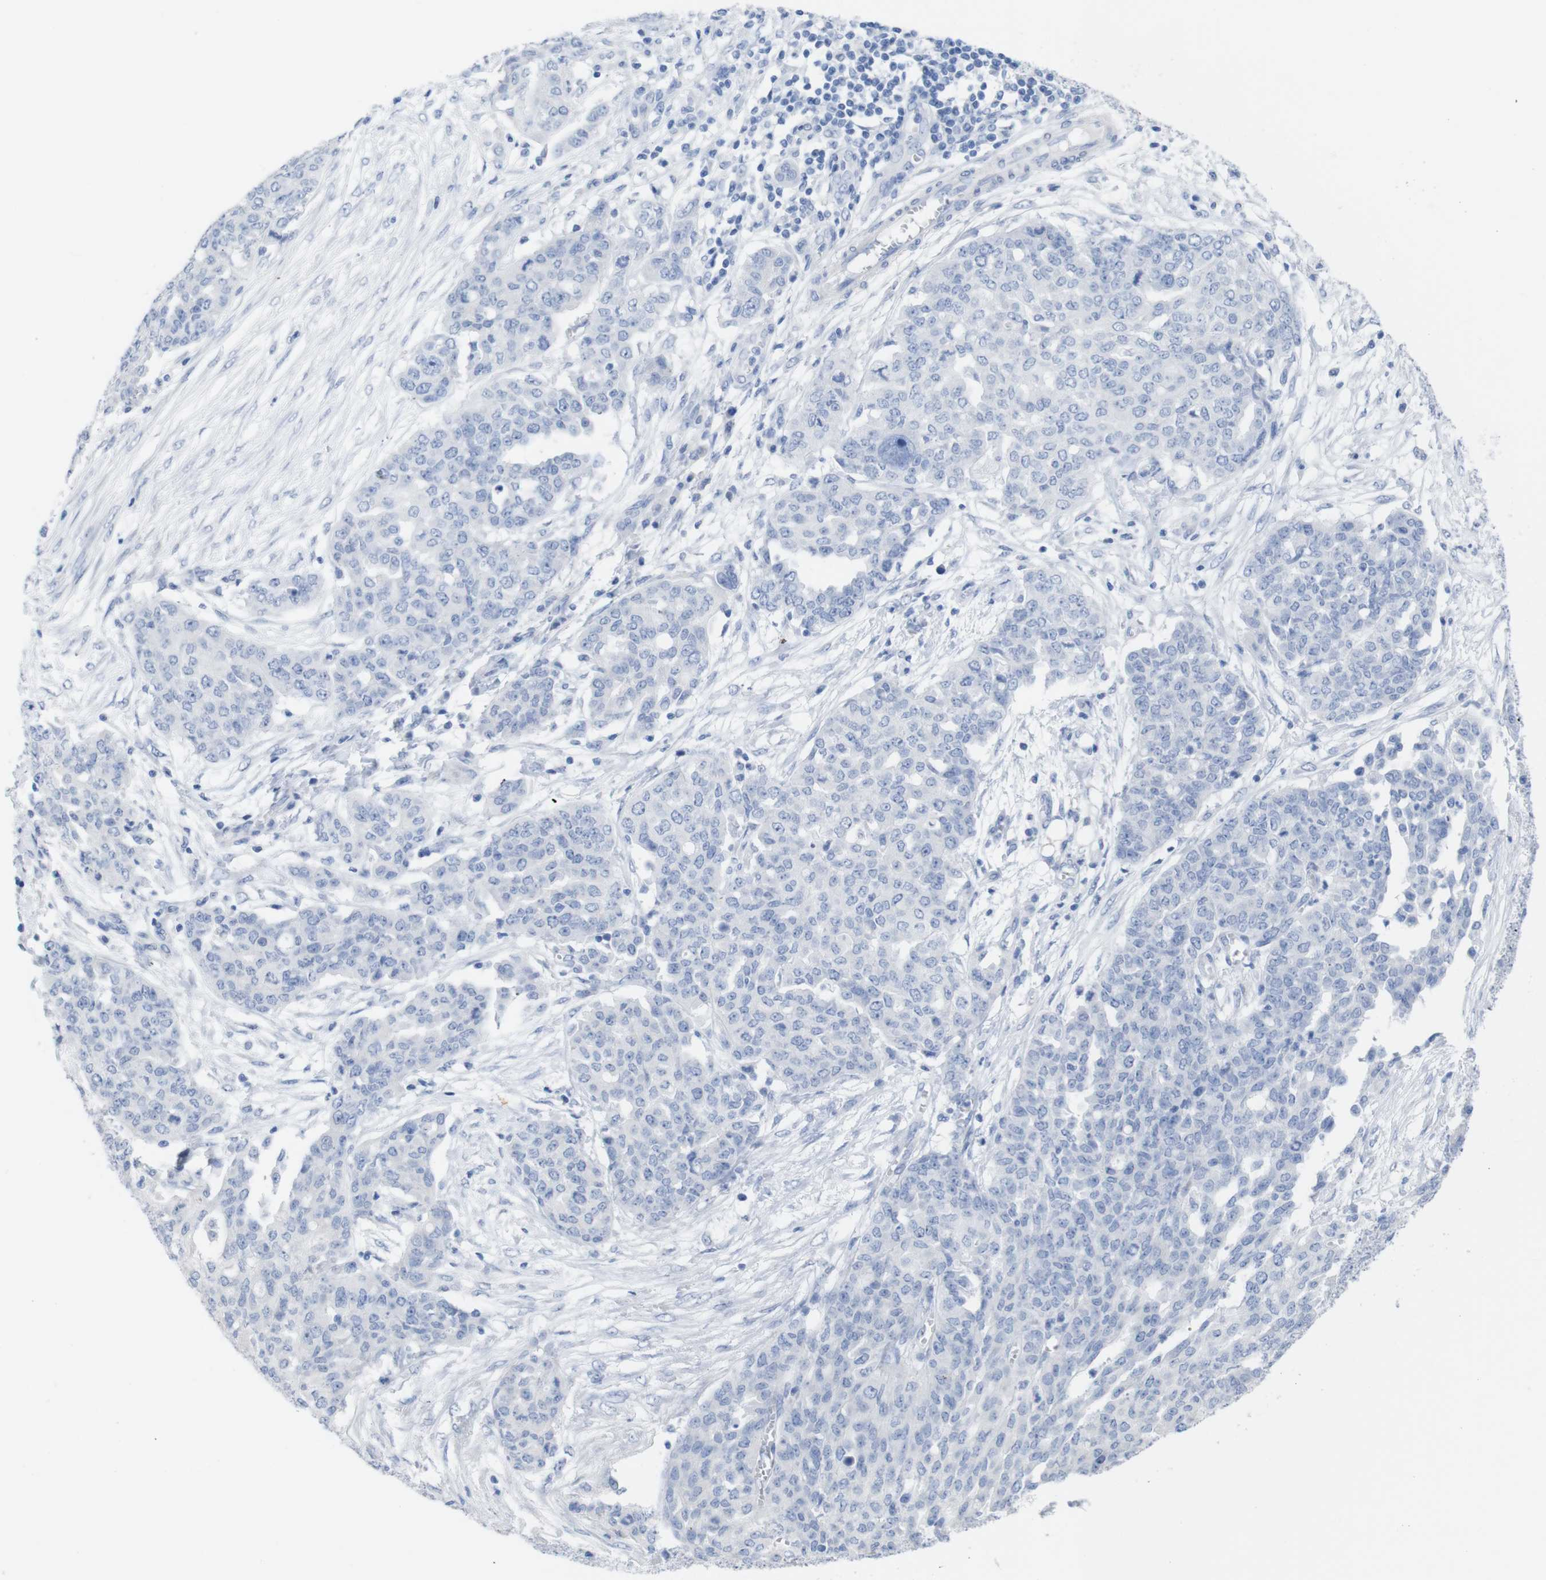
{"staining": {"intensity": "negative", "quantity": "none", "location": "none"}, "tissue": "ovarian cancer", "cell_type": "Tumor cells", "image_type": "cancer", "snomed": [{"axis": "morphology", "description": "Cystadenocarcinoma, serous, NOS"}, {"axis": "topography", "description": "Soft tissue"}, {"axis": "topography", "description": "Ovary"}], "caption": "The IHC micrograph has no significant positivity in tumor cells of ovarian serous cystadenocarcinoma tissue.", "gene": "PNMA1", "patient": {"sex": "female", "age": 57}}